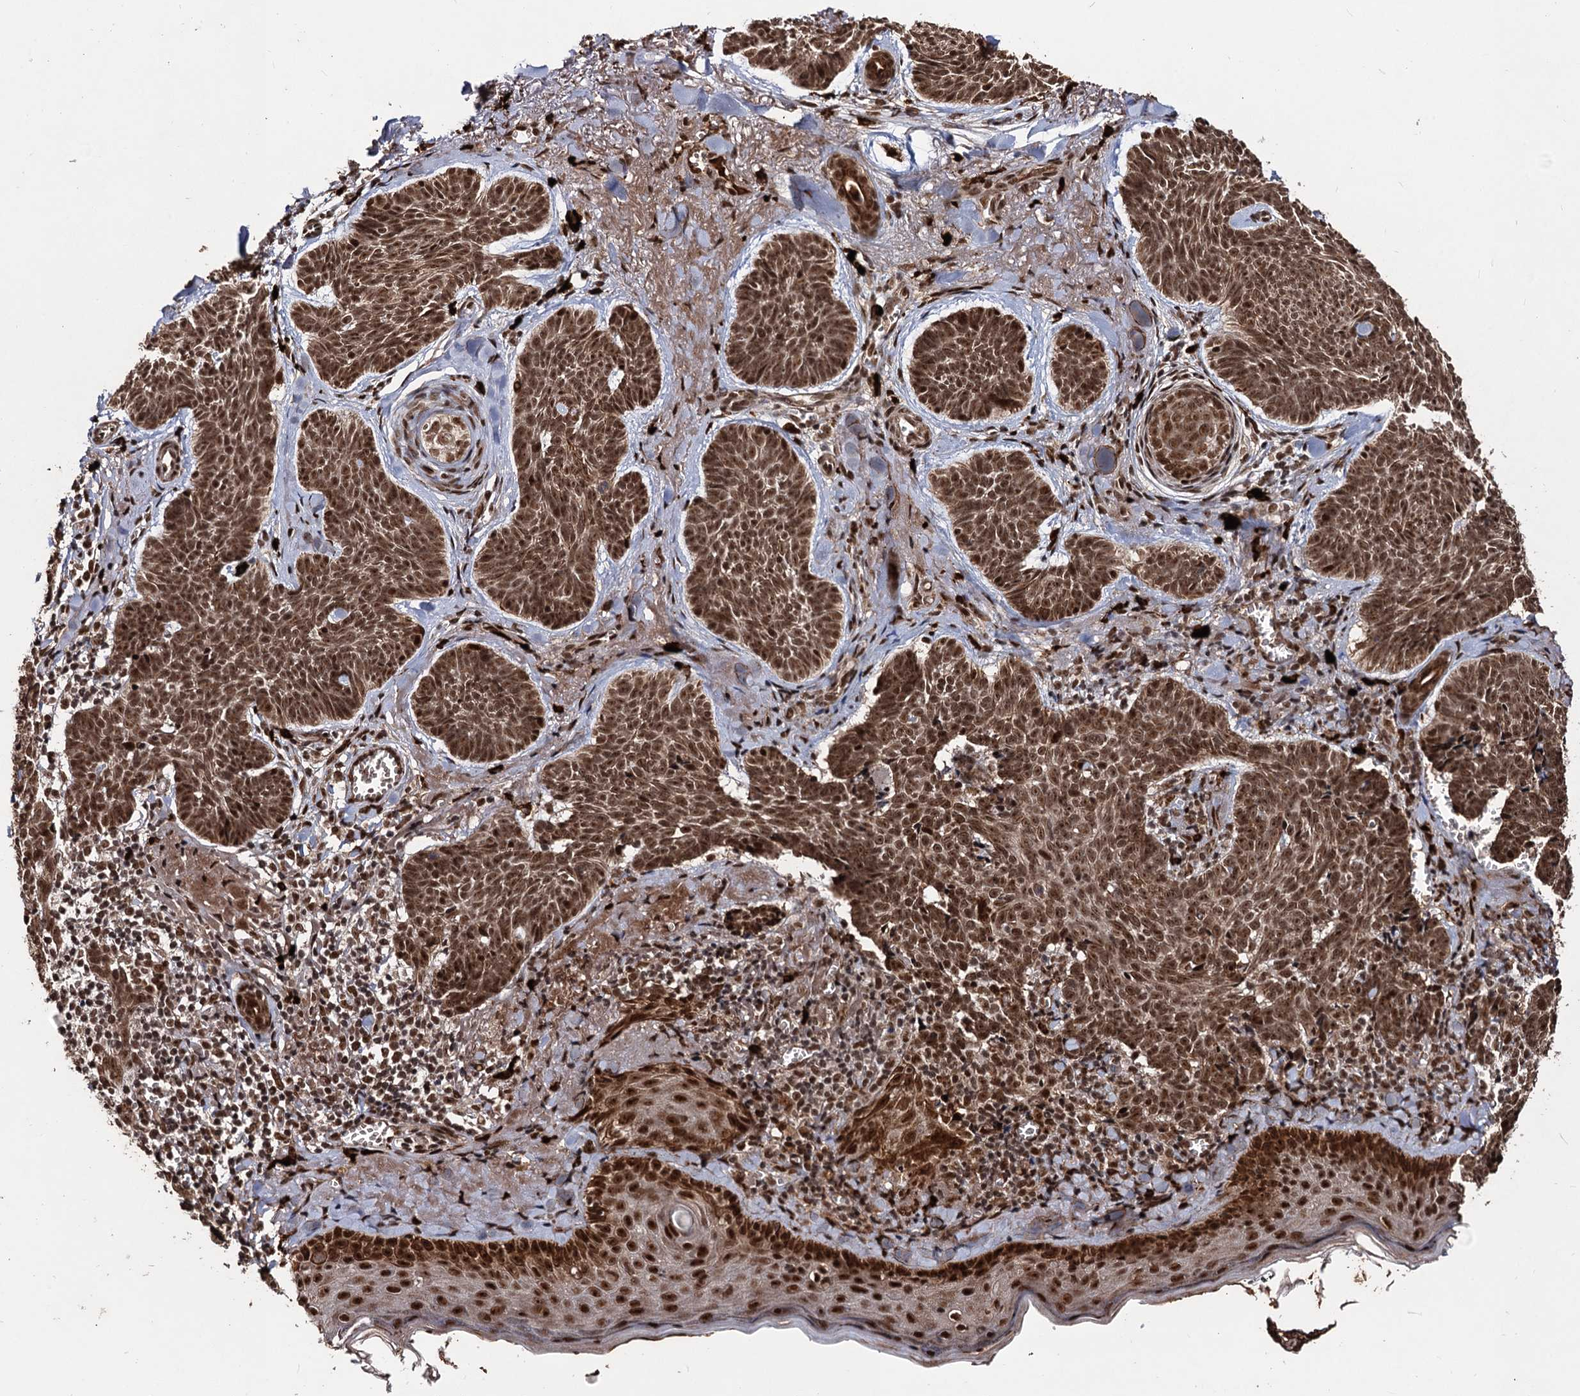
{"staining": {"intensity": "moderate", "quantity": ">75%", "location": "nuclear"}, "tissue": "skin cancer", "cell_type": "Tumor cells", "image_type": "cancer", "snomed": [{"axis": "morphology", "description": "Basal cell carcinoma"}, {"axis": "topography", "description": "Skin"}], "caption": "Protein expression analysis of skin basal cell carcinoma reveals moderate nuclear staining in about >75% of tumor cells.", "gene": "SFSWAP", "patient": {"sex": "female", "age": 74}}